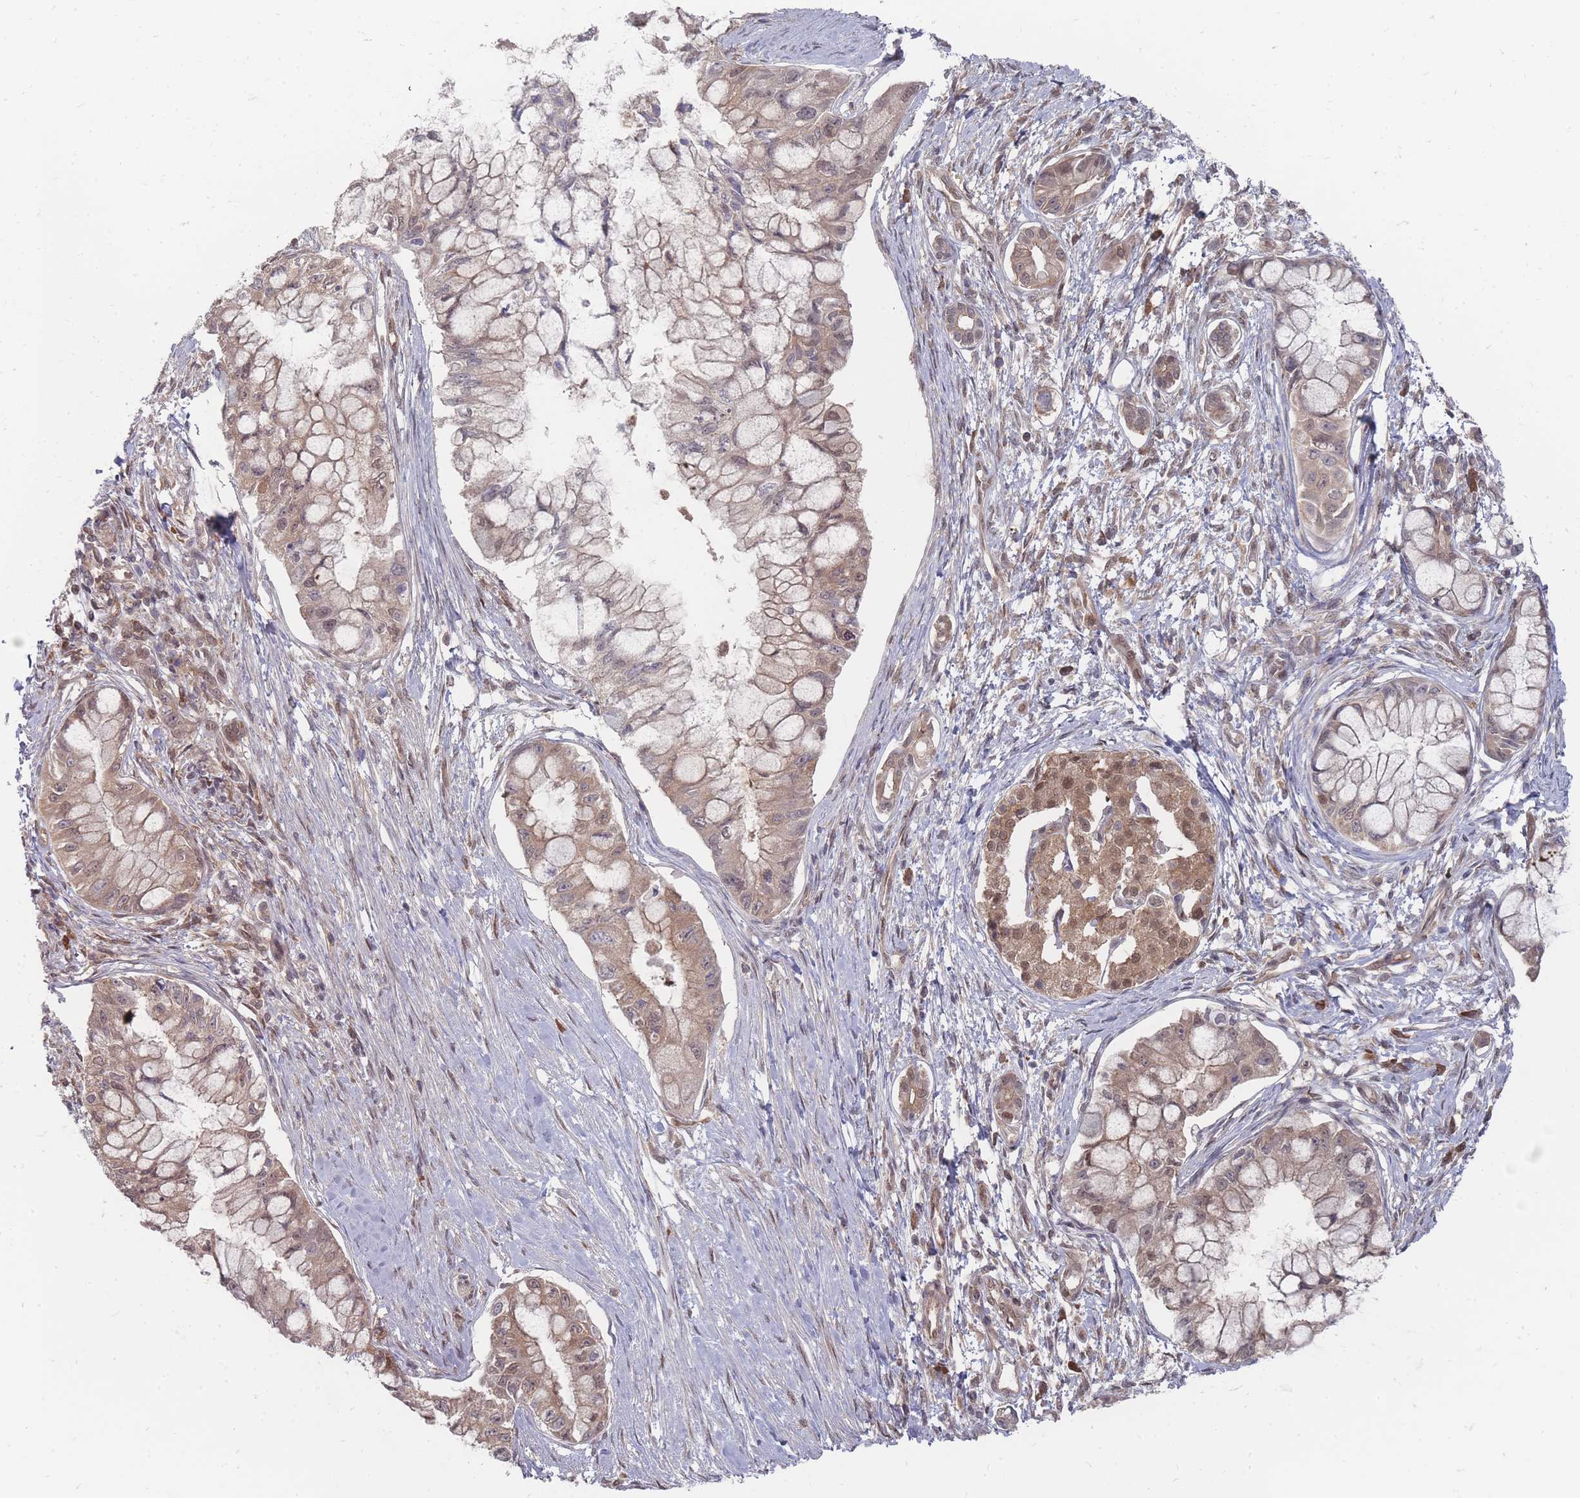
{"staining": {"intensity": "moderate", "quantity": "25%-75%", "location": "cytoplasmic/membranous,nuclear"}, "tissue": "pancreatic cancer", "cell_type": "Tumor cells", "image_type": "cancer", "snomed": [{"axis": "morphology", "description": "Adenocarcinoma, NOS"}, {"axis": "topography", "description": "Pancreas"}], "caption": "Brown immunohistochemical staining in pancreatic cancer displays moderate cytoplasmic/membranous and nuclear staining in approximately 25%-75% of tumor cells.", "gene": "NKD1", "patient": {"sex": "male", "age": 48}}